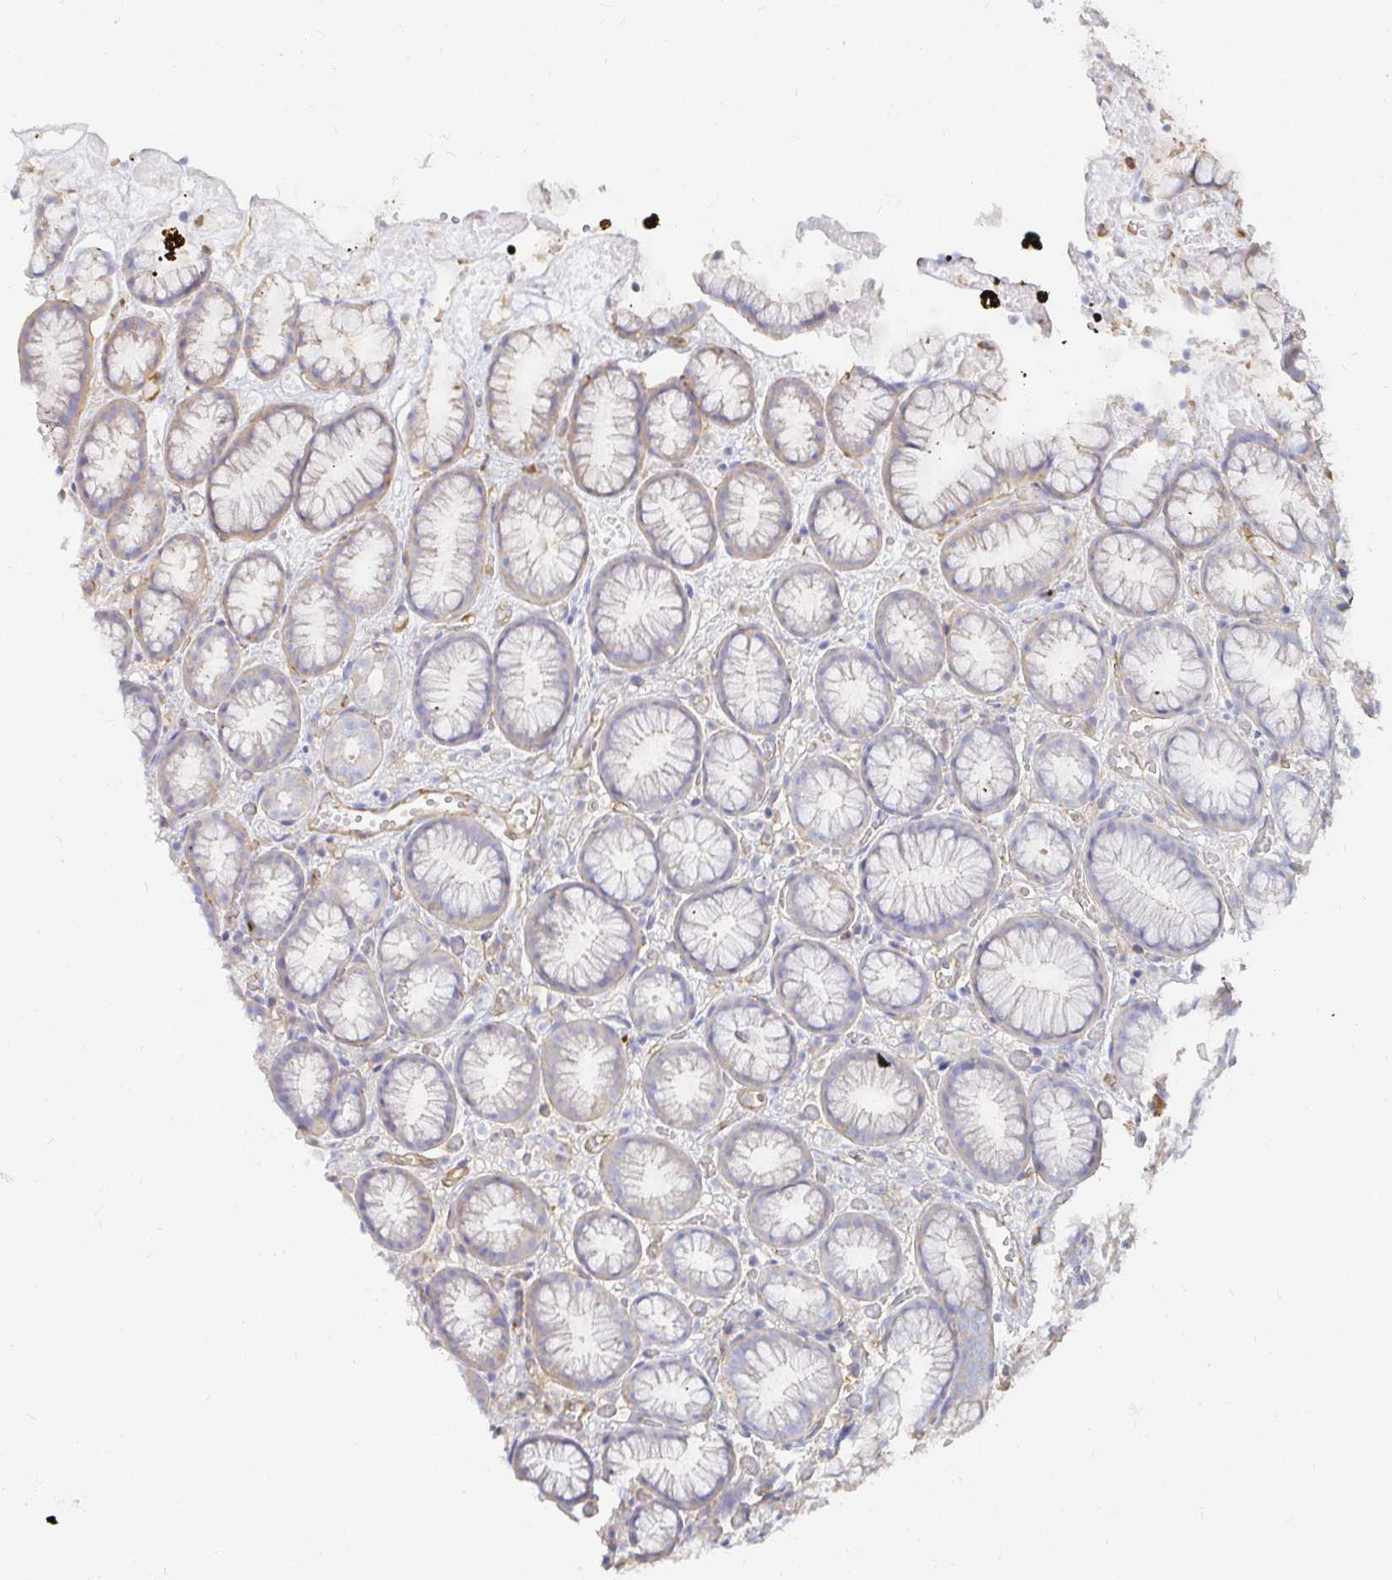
{"staining": {"intensity": "weak", "quantity": "25%-75%", "location": "cytoplasmic/membranous"}, "tissue": "stomach", "cell_type": "Glandular cells", "image_type": "normal", "snomed": [{"axis": "morphology", "description": "Normal tissue, NOS"}, {"axis": "topography", "description": "Smooth muscle"}, {"axis": "topography", "description": "Stomach"}], "caption": "The micrograph exhibits a brown stain indicating the presence of a protein in the cytoplasmic/membranous of glandular cells in stomach.", "gene": "TSPAN19", "patient": {"sex": "male", "age": 70}}